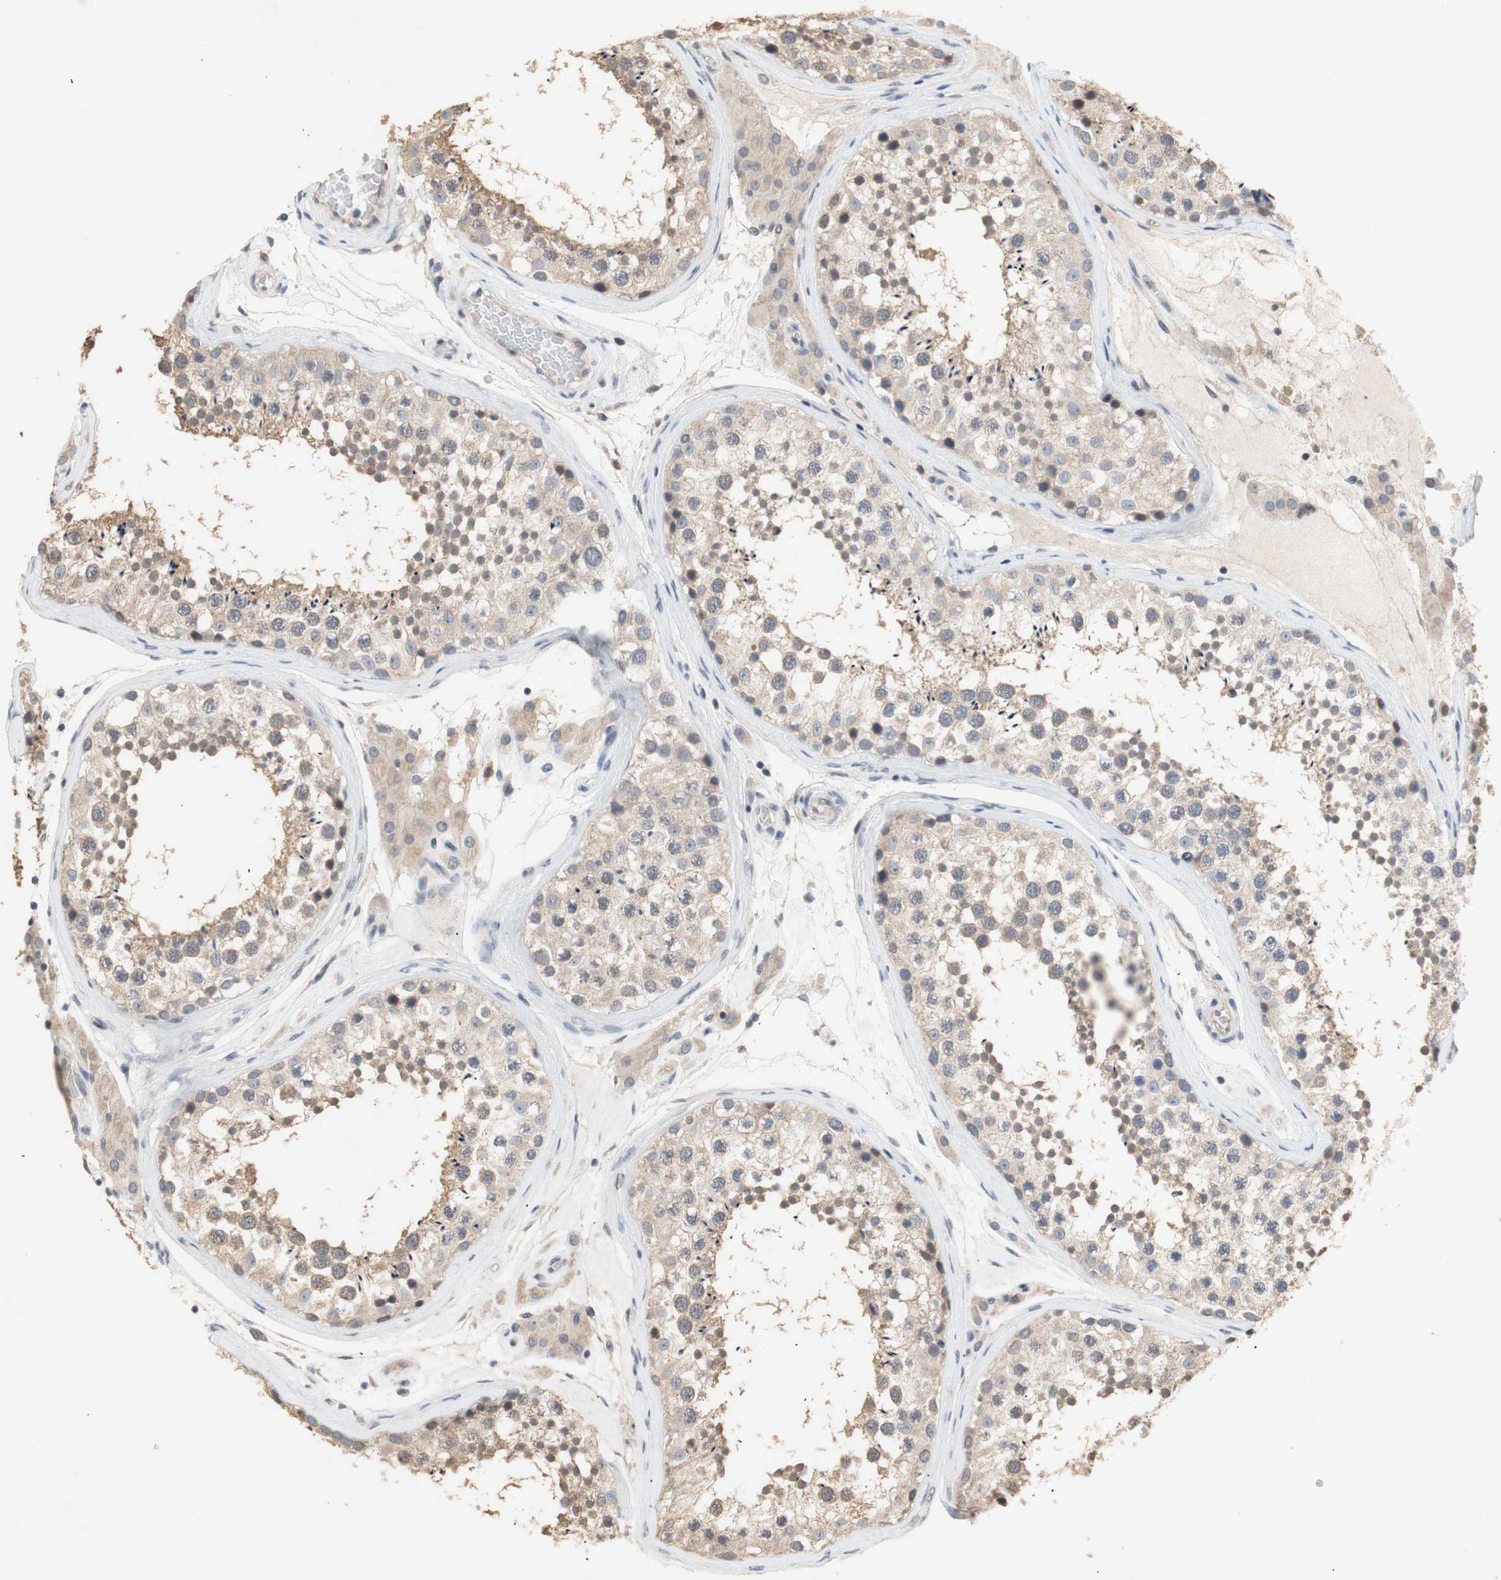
{"staining": {"intensity": "weak", "quantity": ">75%", "location": "cytoplasmic/membranous"}, "tissue": "testis", "cell_type": "Cells in seminiferous ducts", "image_type": "normal", "snomed": [{"axis": "morphology", "description": "Normal tissue, NOS"}, {"axis": "topography", "description": "Testis"}], "caption": "A high-resolution photomicrograph shows immunohistochemistry (IHC) staining of unremarkable testis, which exhibits weak cytoplasmic/membranous staining in approximately >75% of cells in seminiferous ducts. (IHC, brightfield microscopy, high magnification).", "gene": "FOSB", "patient": {"sex": "male", "age": 46}}